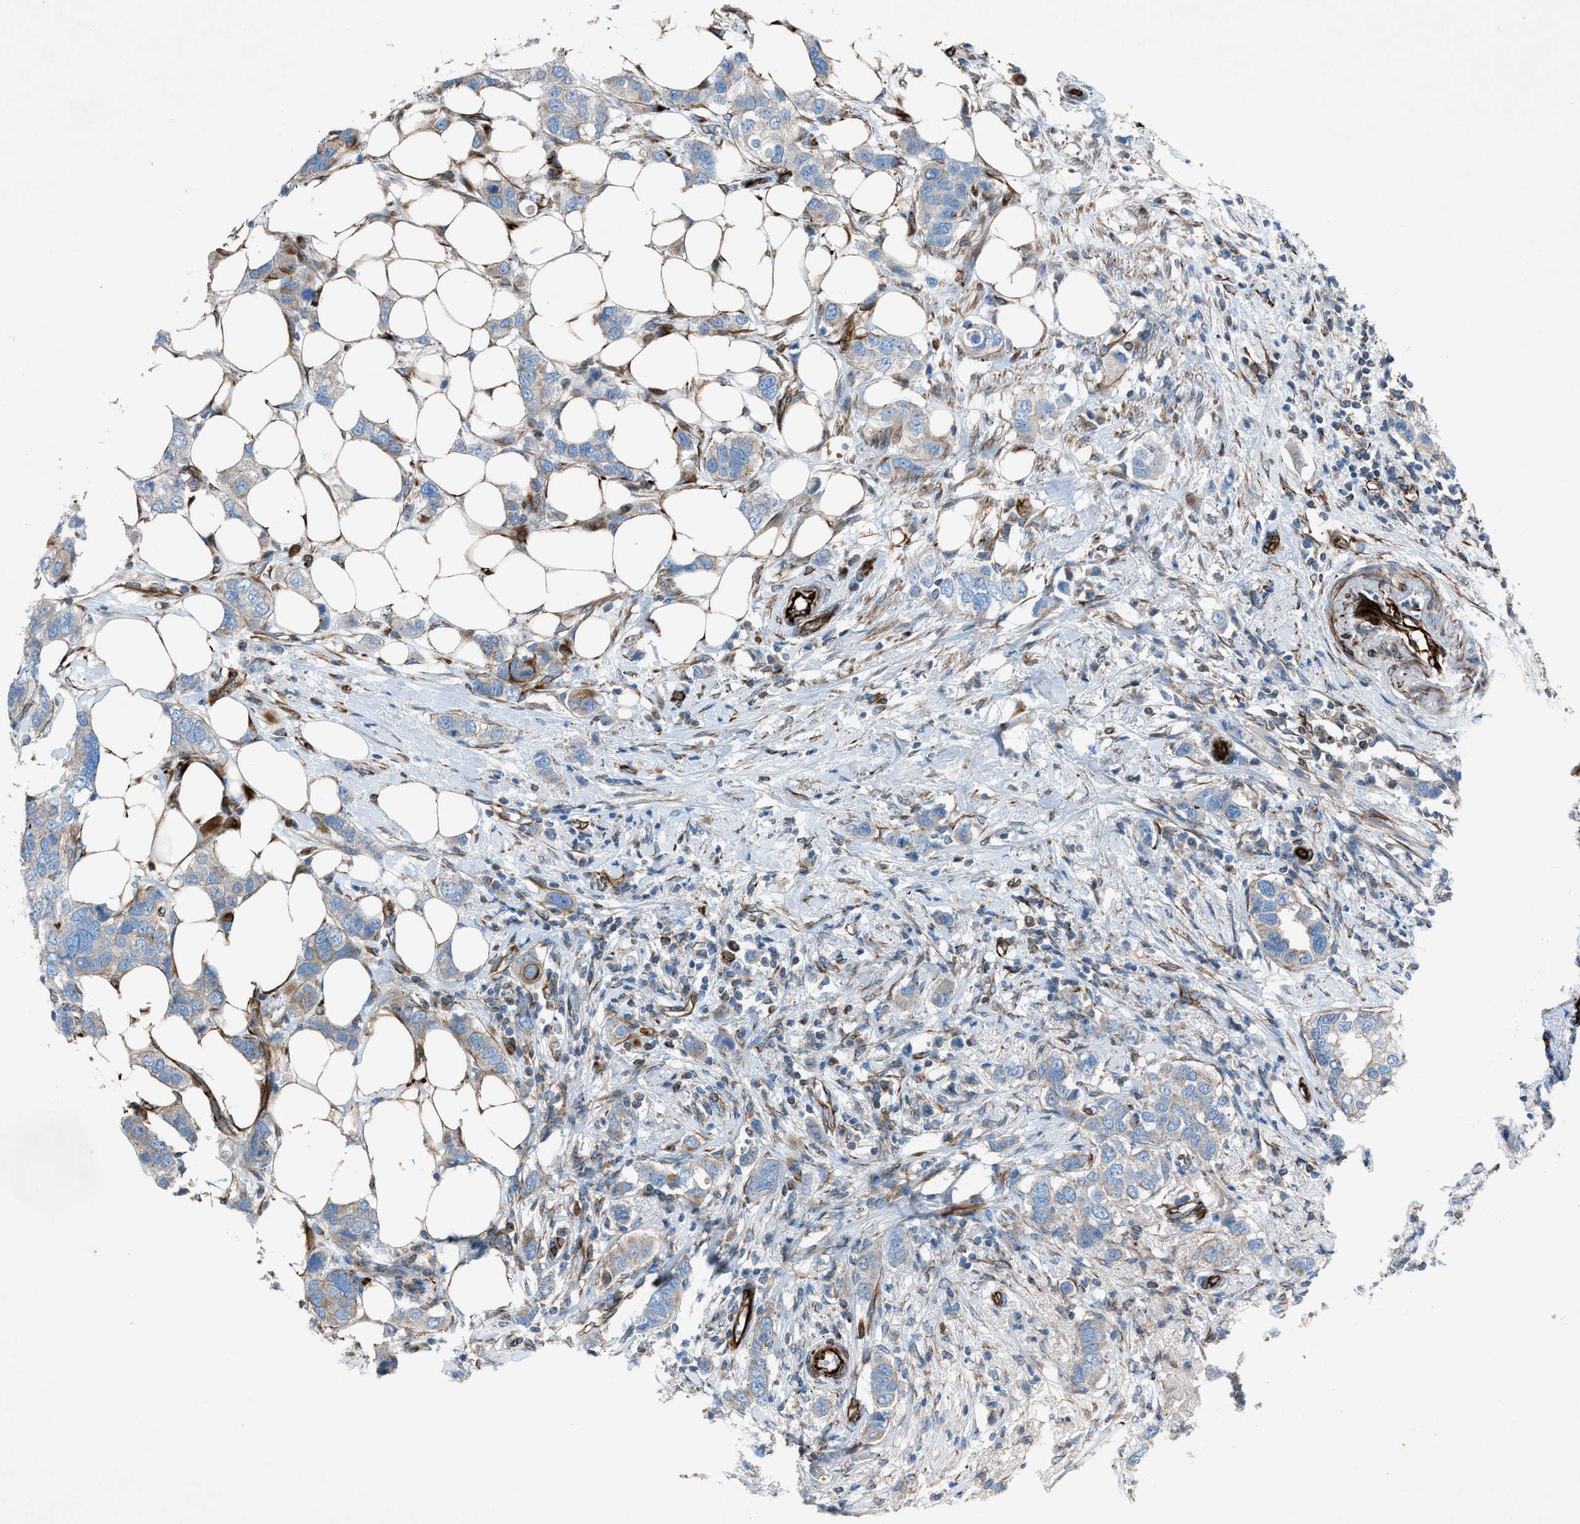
{"staining": {"intensity": "weak", "quantity": ">75%", "location": "cytoplasmic/membranous"}, "tissue": "breast cancer", "cell_type": "Tumor cells", "image_type": "cancer", "snomed": [{"axis": "morphology", "description": "Duct carcinoma"}, {"axis": "topography", "description": "Breast"}], "caption": "IHC of human invasive ductal carcinoma (breast) shows low levels of weak cytoplasmic/membranous staining in about >75% of tumor cells.", "gene": "CABP7", "patient": {"sex": "female", "age": 50}}